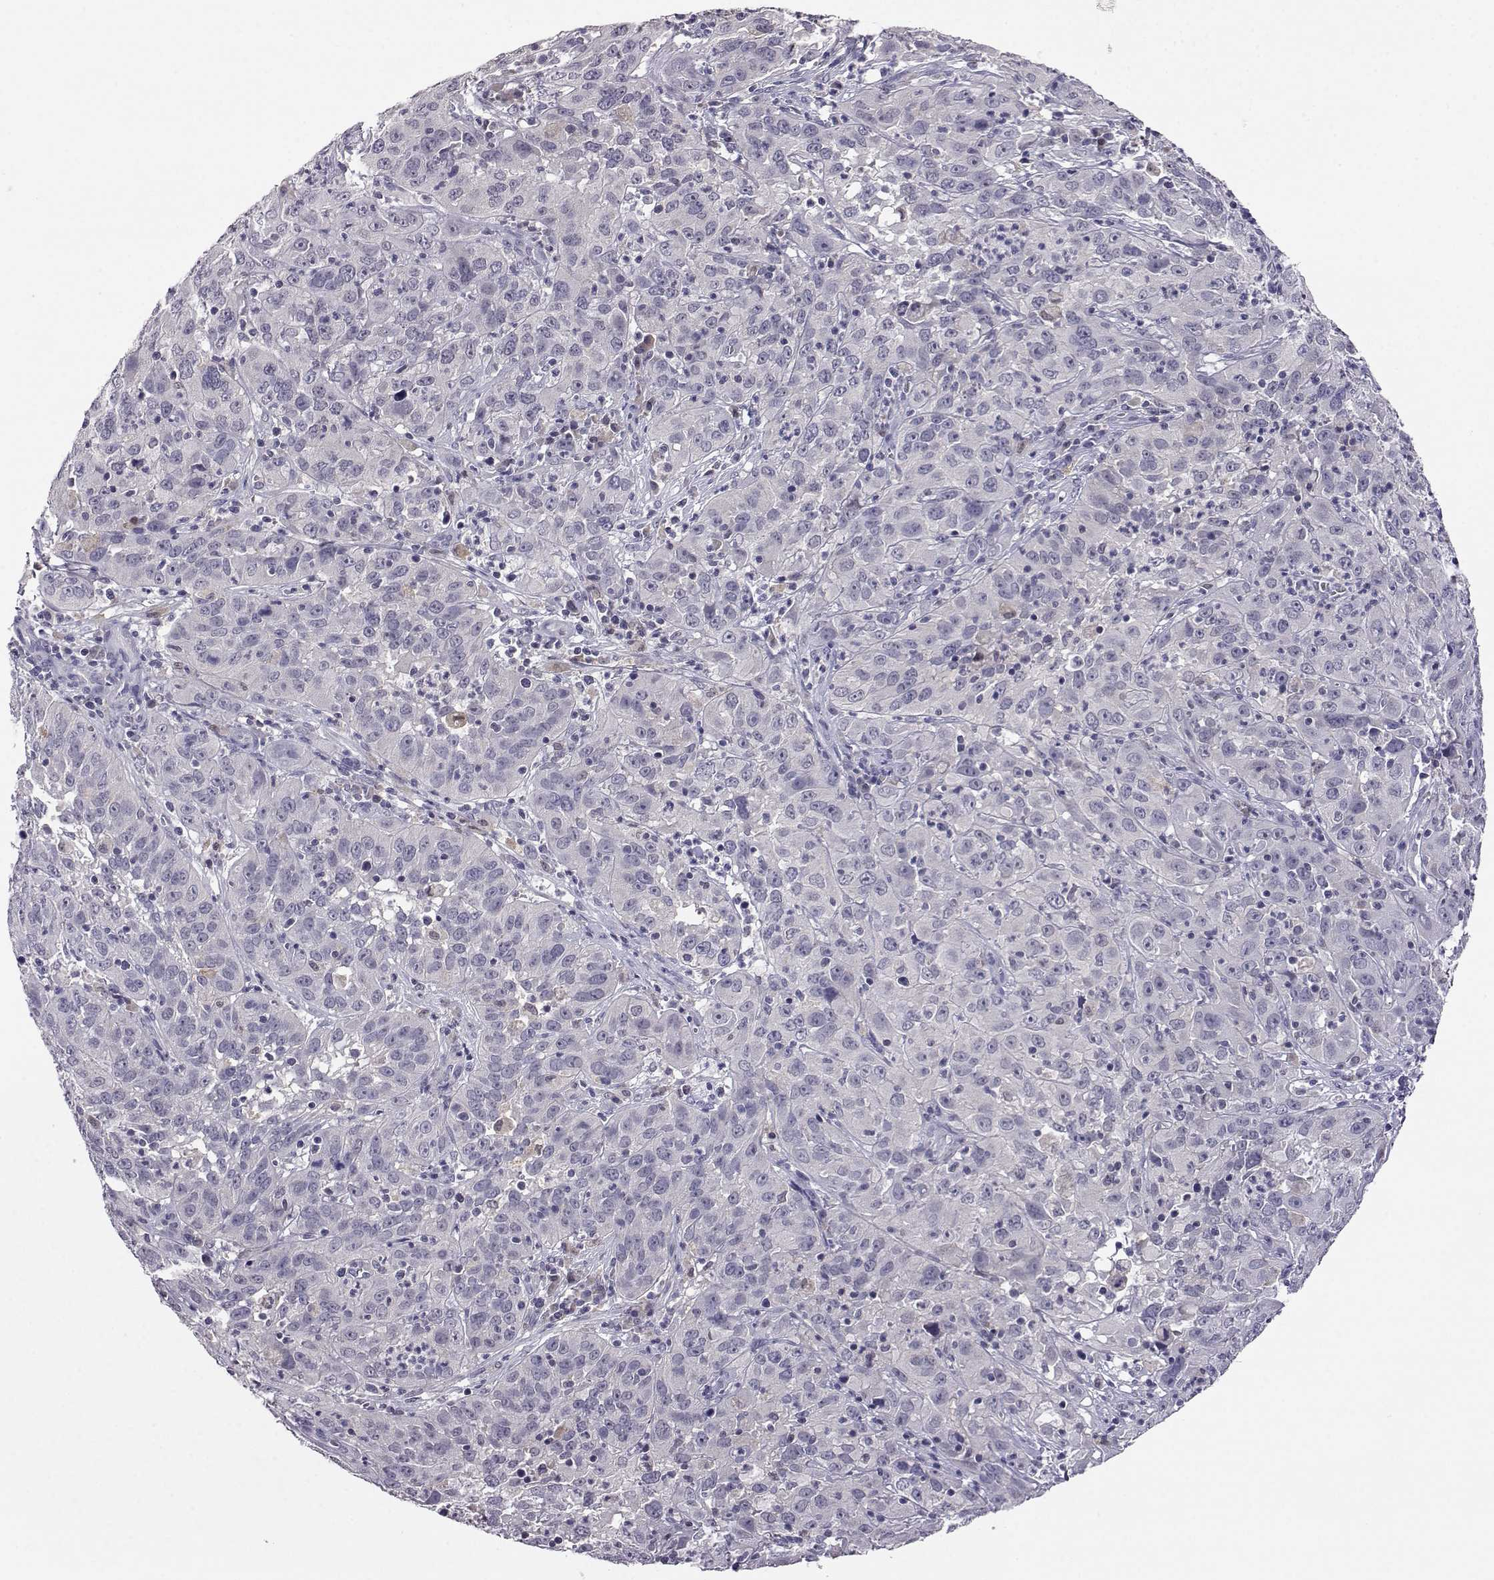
{"staining": {"intensity": "negative", "quantity": "none", "location": "none"}, "tissue": "cervical cancer", "cell_type": "Tumor cells", "image_type": "cancer", "snomed": [{"axis": "morphology", "description": "Squamous cell carcinoma, NOS"}, {"axis": "topography", "description": "Cervix"}], "caption": "This is an immunohistochemistry (IHC) micrograph of cervical cancer. There is no positivity in tumor cells.", "gene": "AKR1B1", "patient": {"sex": "female", "age": 32}}